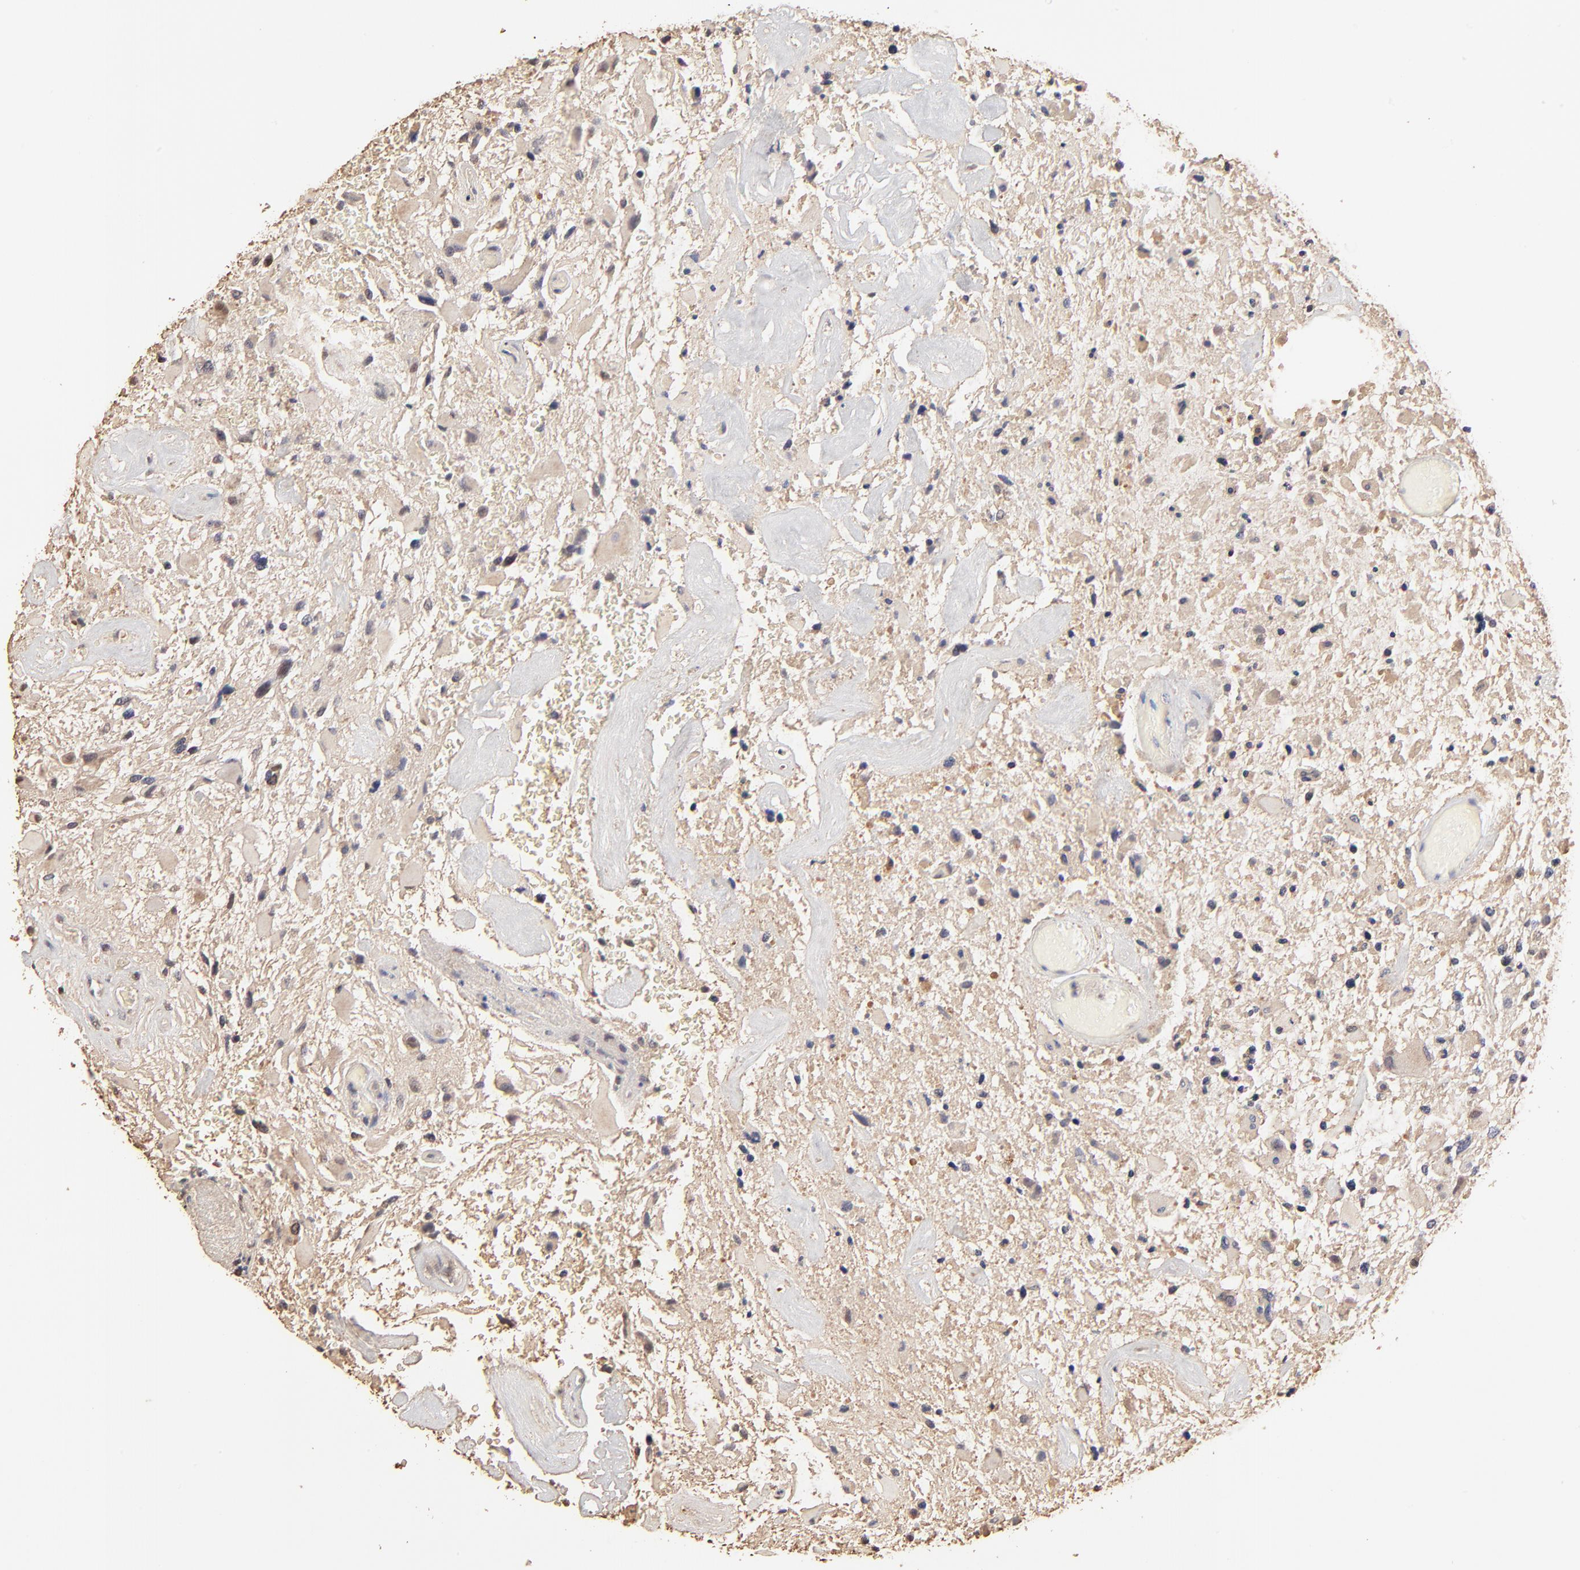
{"staining": {"intensity": "weak", "quantity": "<25%", "location": "nuclear"}, "tissue": "glioma", "cell_type": "Tumor cells", "image_type": "cancer", "snomed": [{"axis": "morphology", "description": "Glioma, malignant, High grade"}, {"axis": "topography", "description": "Brain"}], "caption": "The micrograph exhibits no significant expression in tumor cells of glioma.", "gene": "BIRC5", "patient": {"sex": "female", "age": 60}}